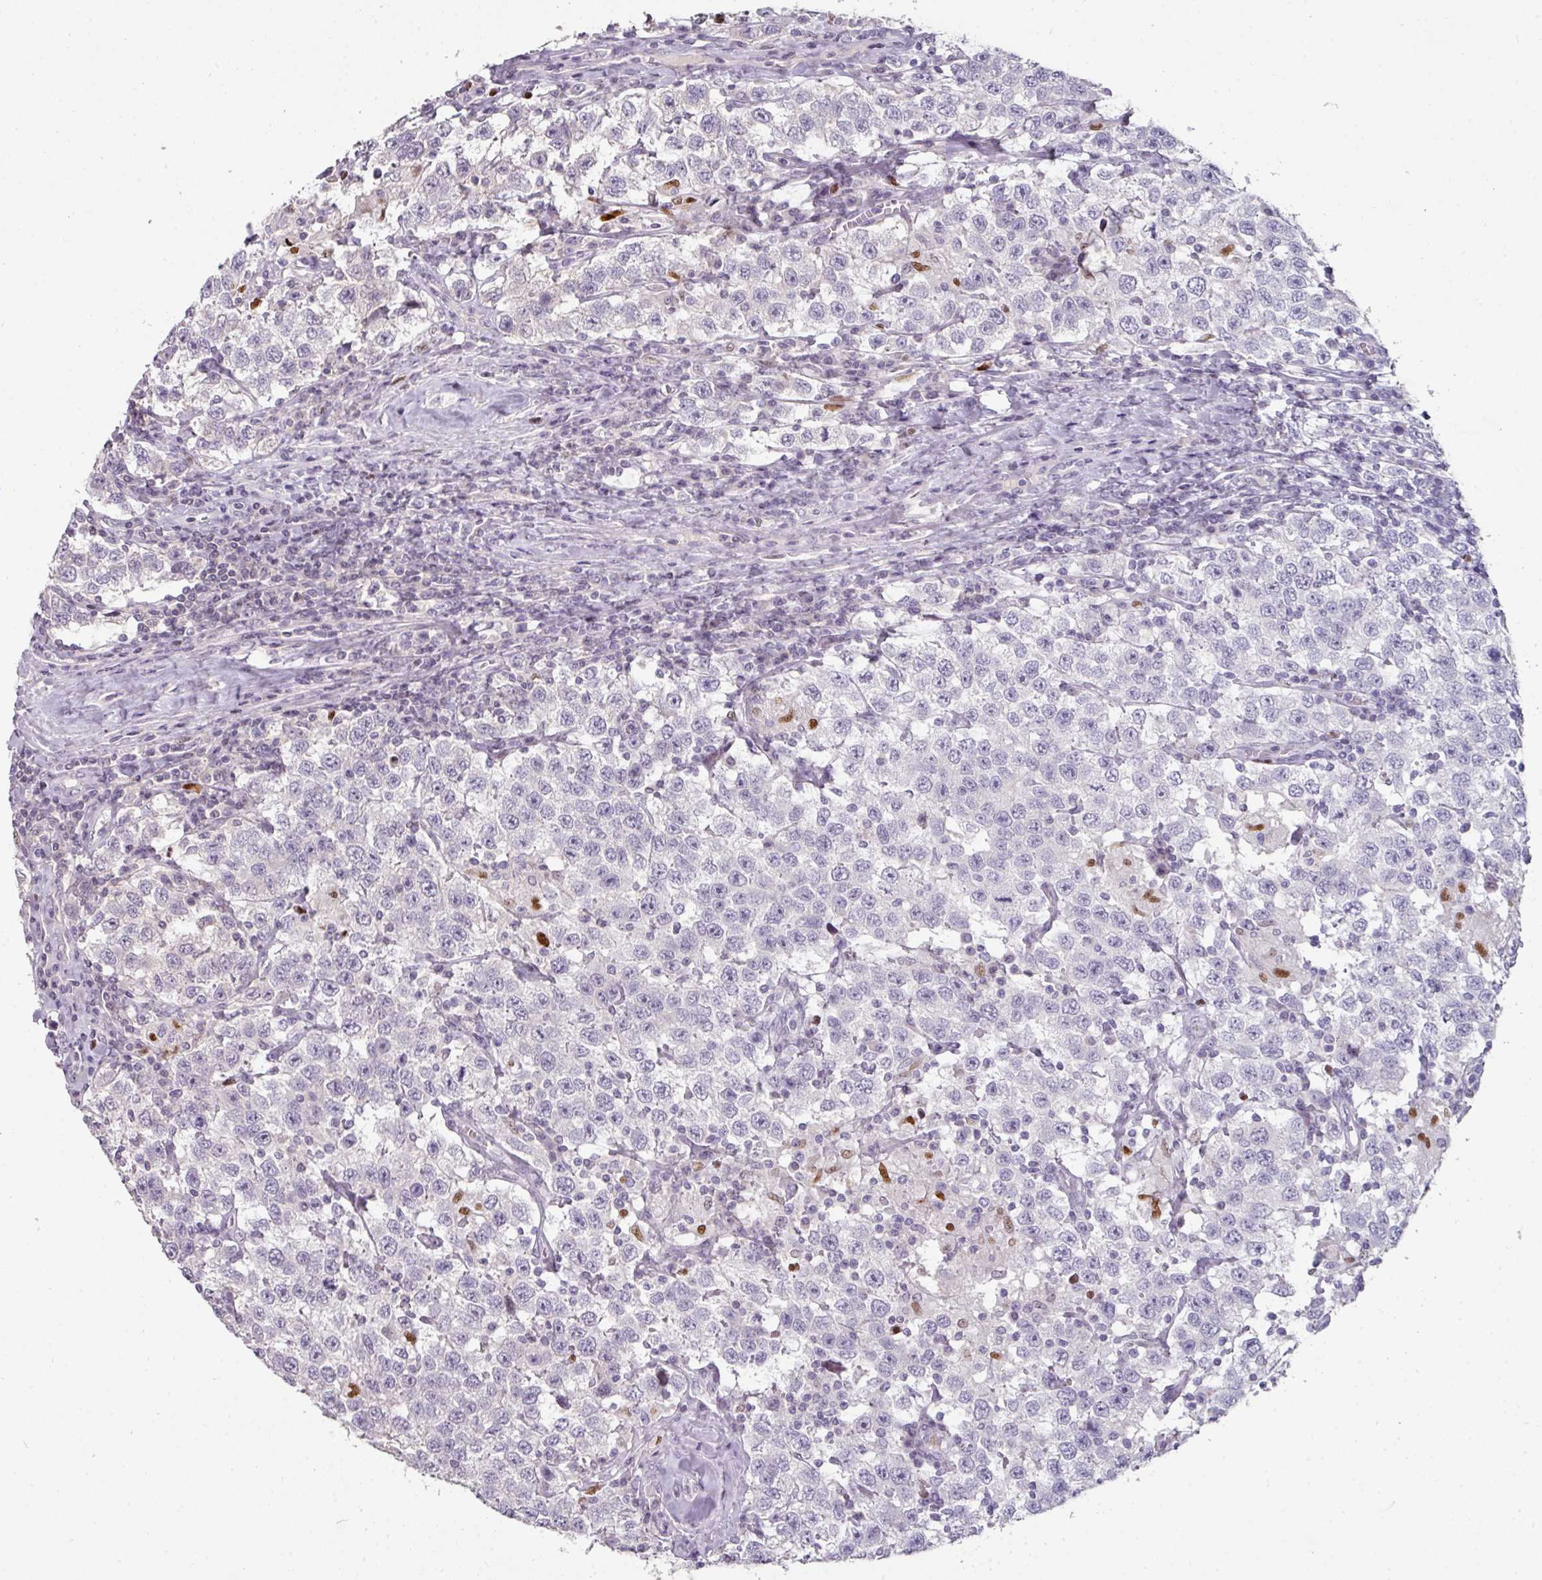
{"staining": {"intensity": "negative", "quantity": "none", "location": "none"}, "tissue": "testis cancer", "cell_type": "Tumor cells", "image_type": "cancer", "snomed": [{"axis": "morphology", "description": "Seminoma, NOS"}, {"axis": "topography", "description": "Testis"}], "caption": "High power microscopy micrograph of an immunohistochemistry (IHC) micrograph of testis cancer, revealing no significant positivity in tumor cells.", "gene": "GTF2H3", "patient": {"sex": "male", "age": 41}}